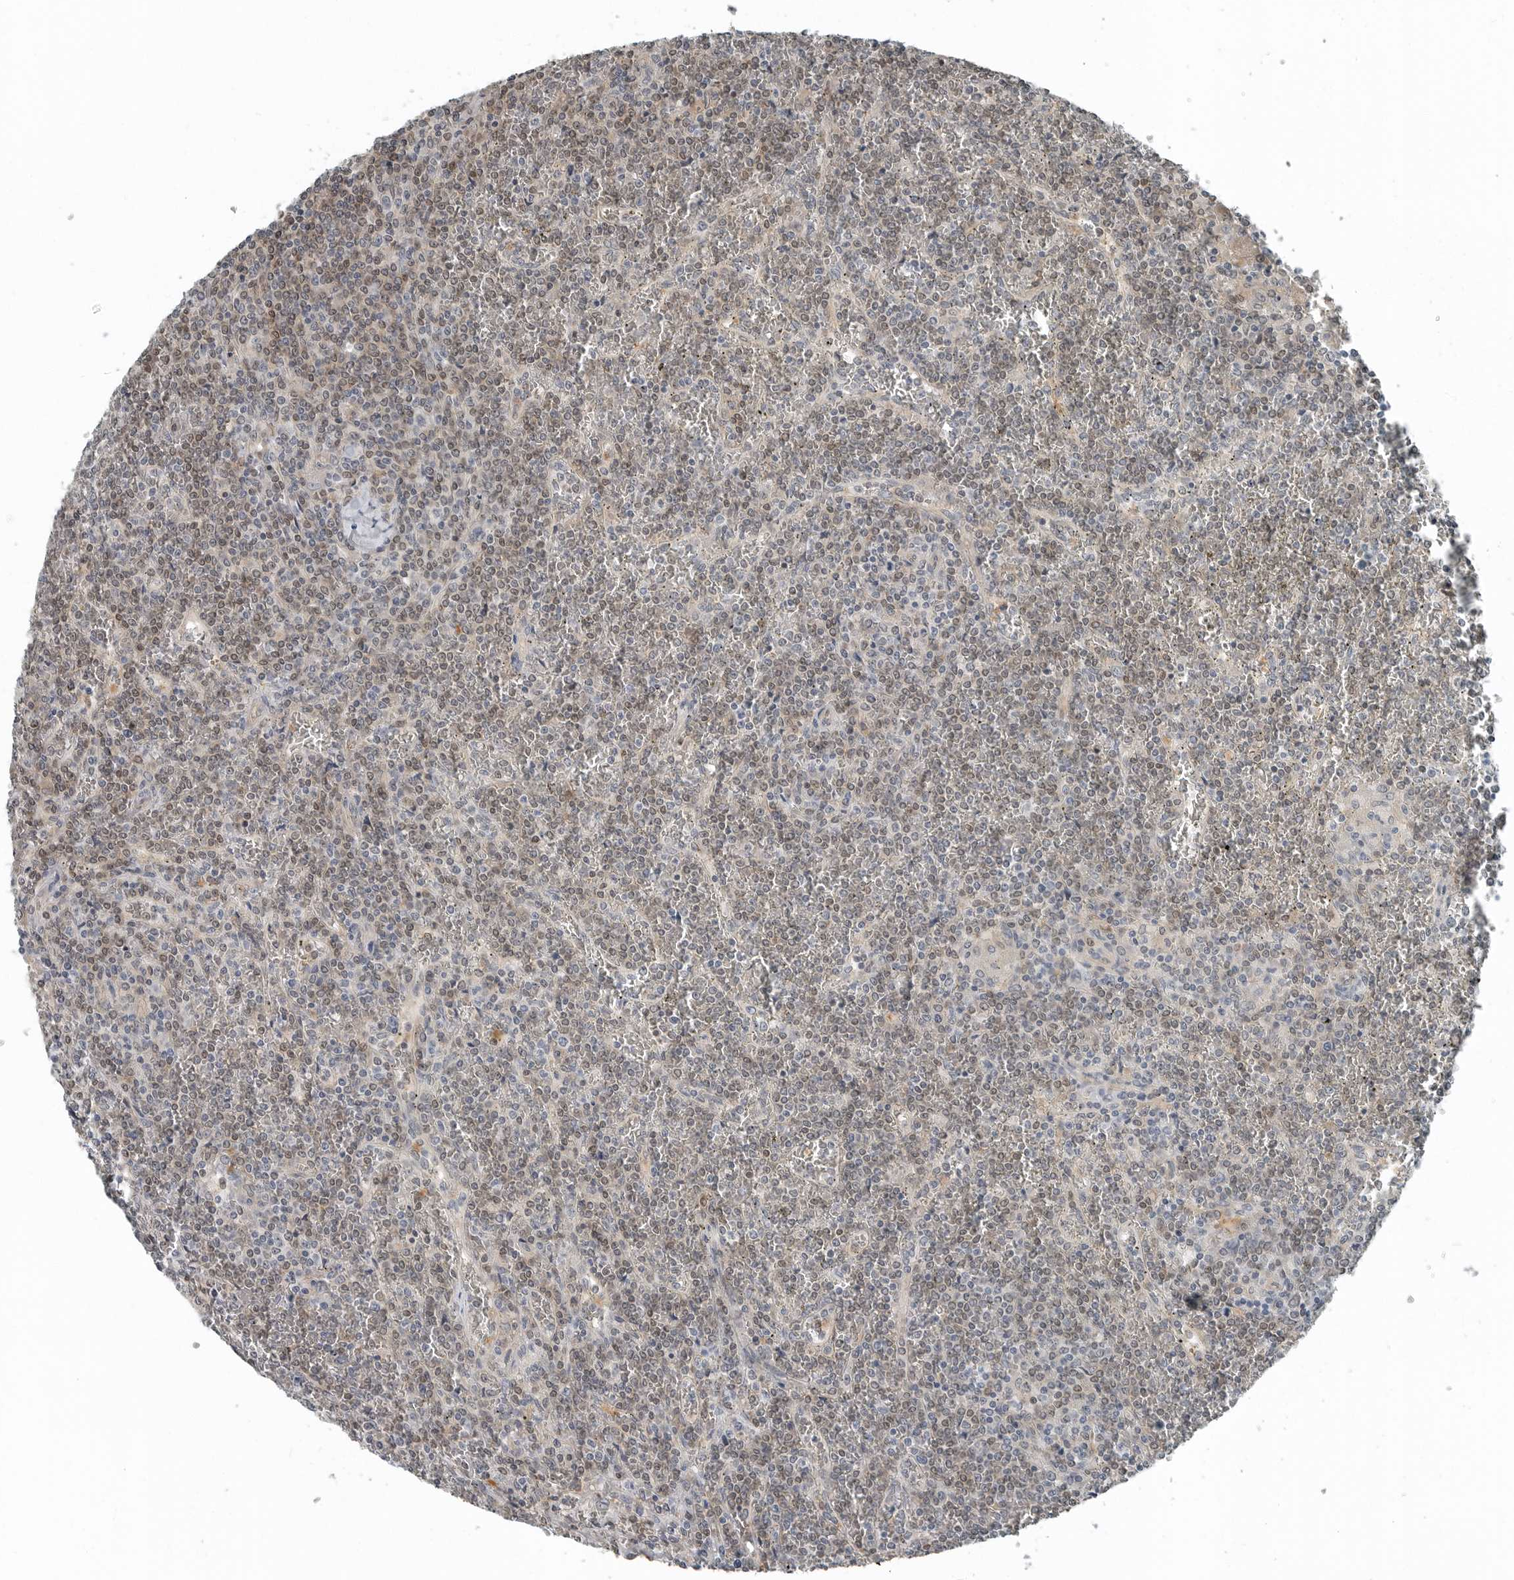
{"staining": {"intensity": "weak", "quantity": ">75%", "location": "nuclear"}, "tissue": "lymphoma", "cell_type": "Tumor cells", "image_type": "cancer", "snomed": [{"axis": "morphology", "description": "Malignant lymphoma, non-Hodgkin's type, Low grade"}, {"axis": "topography", "description": "Spleen"}], "caption": "Immunohistochemistry (IHC) micrograph of human low-grade malignant lymphoma, non-Hodgkin's type stained for a protein (brown), which demonstrates low levels of weak nuclear expression in about >75% of tumor cells.", "gene": "KYAT1", "patient": {"sex": "female", "age": 19}}